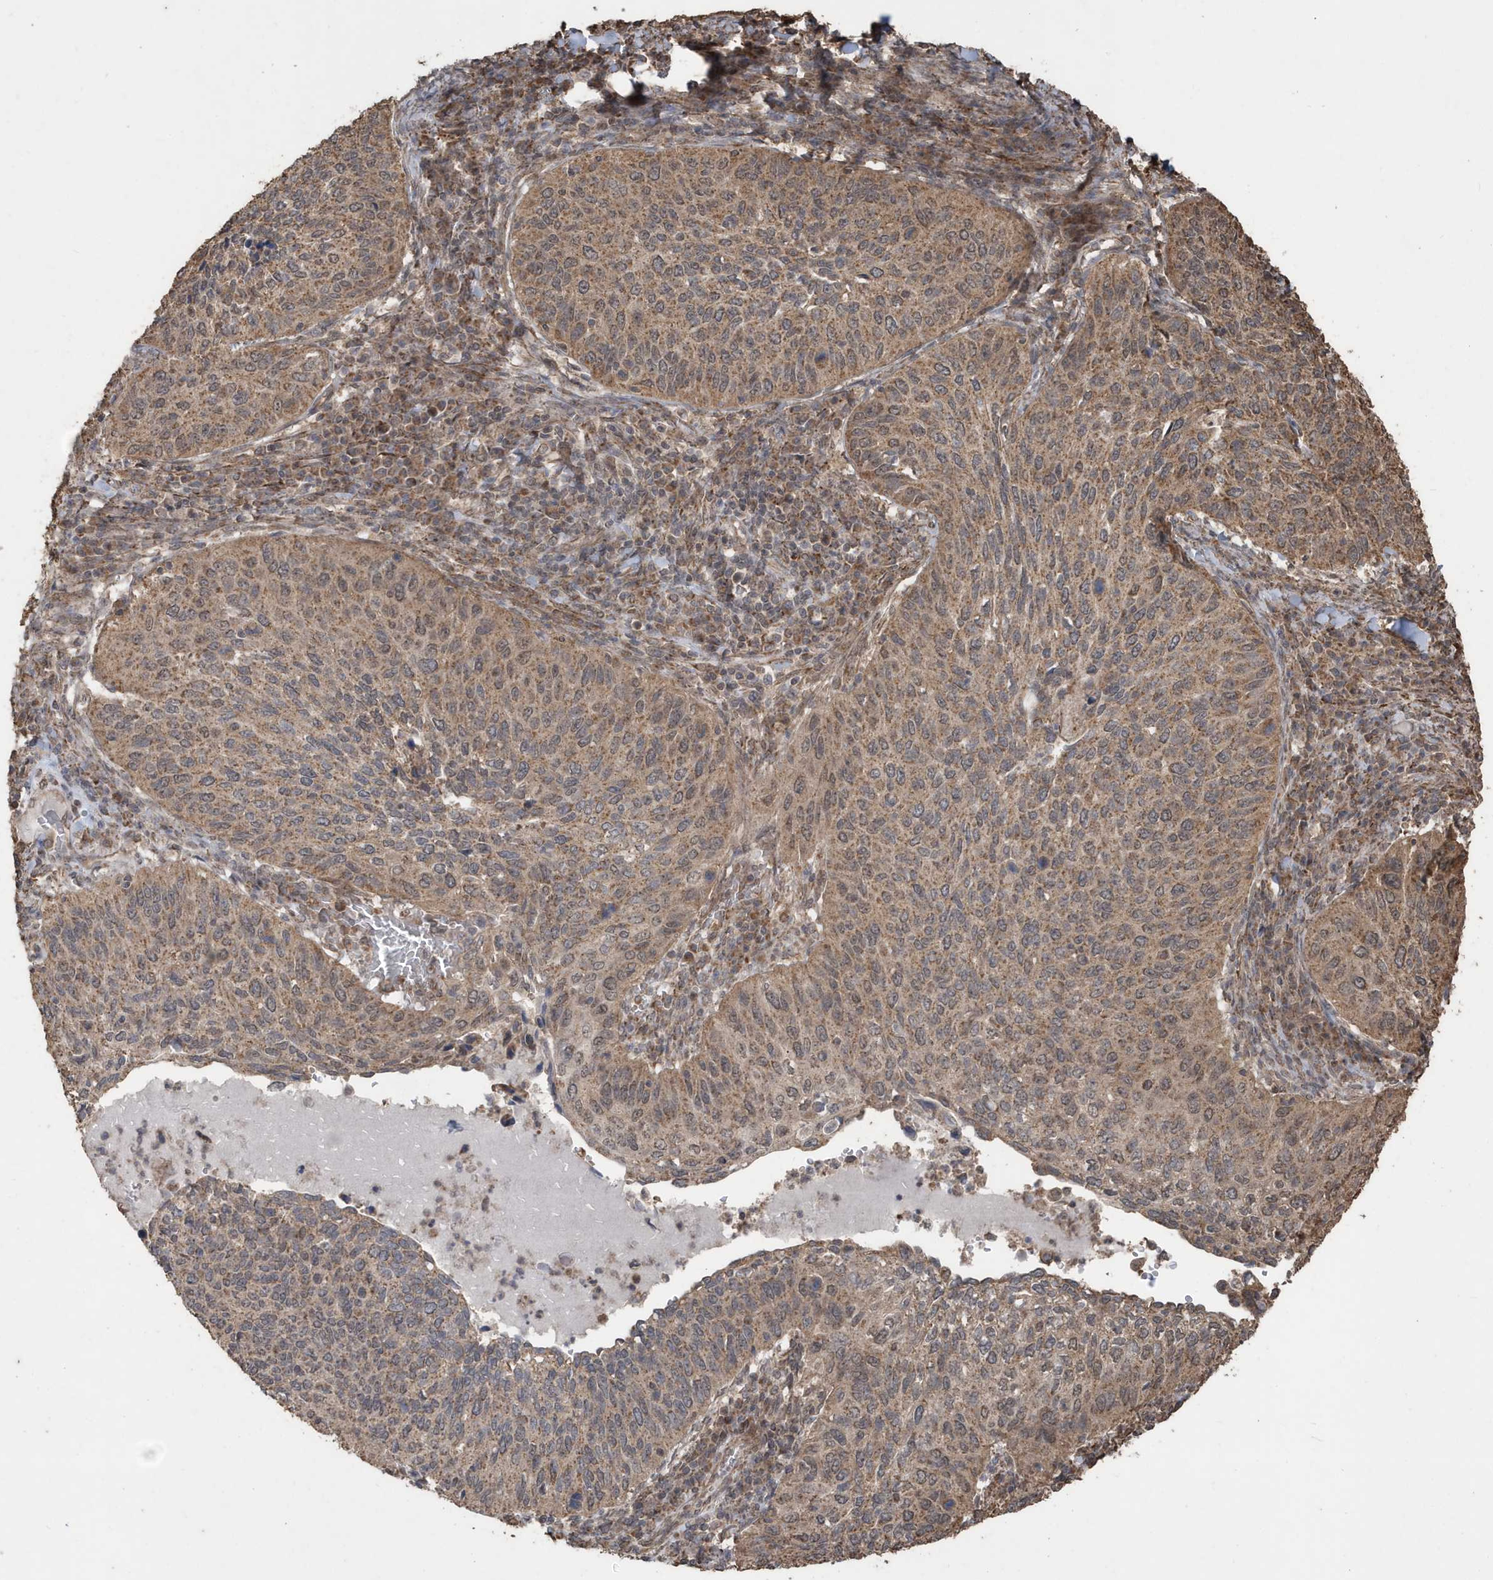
{"staining": {"intensity": "moderate", "quantity": ">75%", "location": "cytoplasmic/membranous"}, "tissue": "cervical cancer", "cell_type": "Tumor cells", "image_type": "cancer", "snomed": [{"axis": "morphology", "description": "Squamous cell carcinoma, NOS"}, {"axis": "topography", "description": "Cervix"}], "caption": "The image demonstrates staining of cervical cancer (squamous cell carcinoma), revealing moderate cytoplasmic/membranous protein expression (brown color) within tumor cells.", "gene": "PAXBP1", "patient": {"sex": "female", "age": 38}}